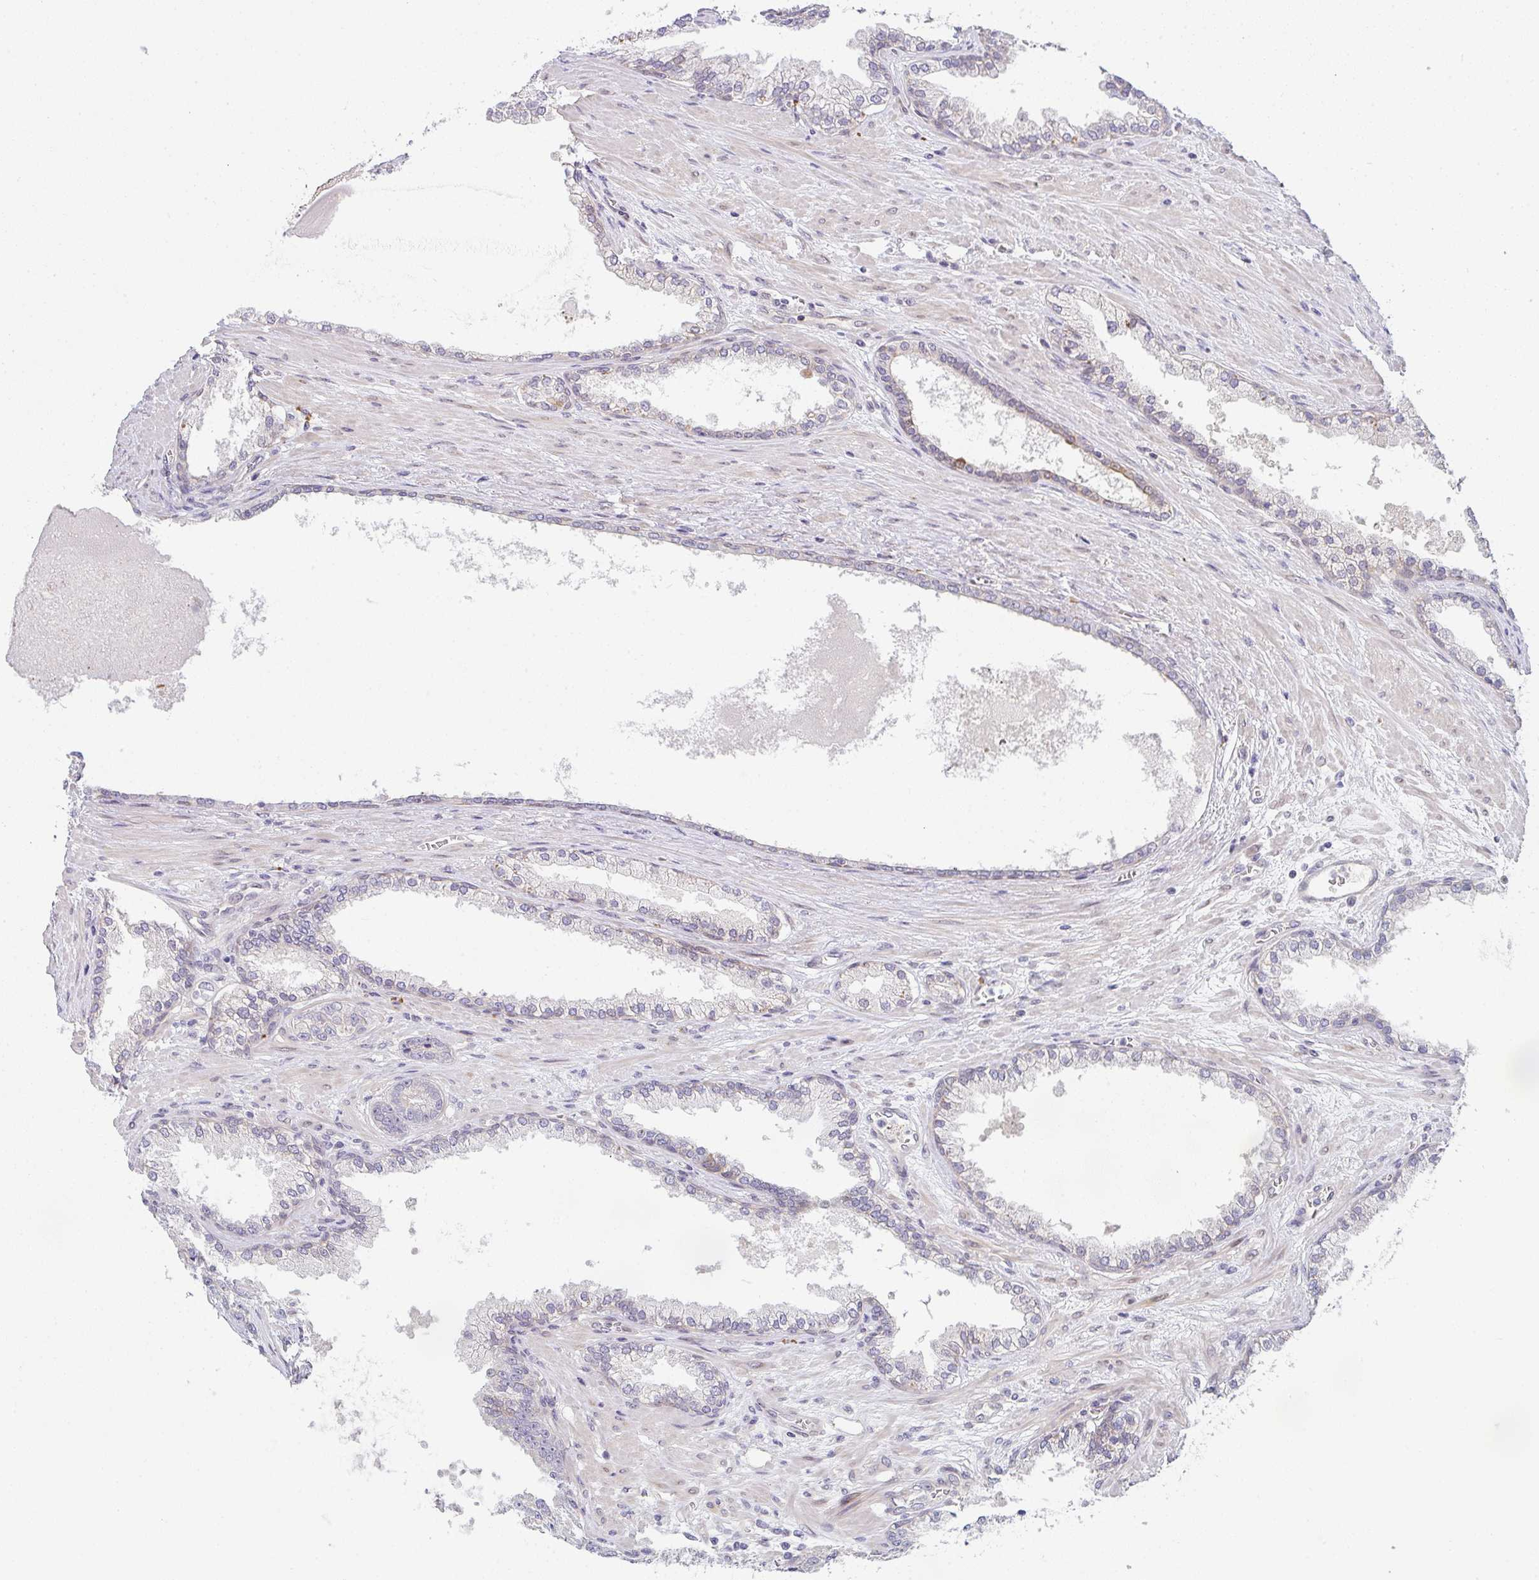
{"staining": {"intensity": "negative", "quantity": "none", "location": "none"}, "tissue": "prostate cancer", "cell_type": "Tumor cells", "image_type": "cancer", "snomed": [{"axis": "morphology", "description": "Adenocarcinoma, Low grade"}, {"axis": "topography", "description": "Prostate"}], "caption": "Immunohistochemistry (IHC) image of prostate cancer stained for a protein (brown), which demonstrates no staining in tumor cells.", "gene": "TNFRSF10A", "patient": {"sex": "male", "age": 61}}